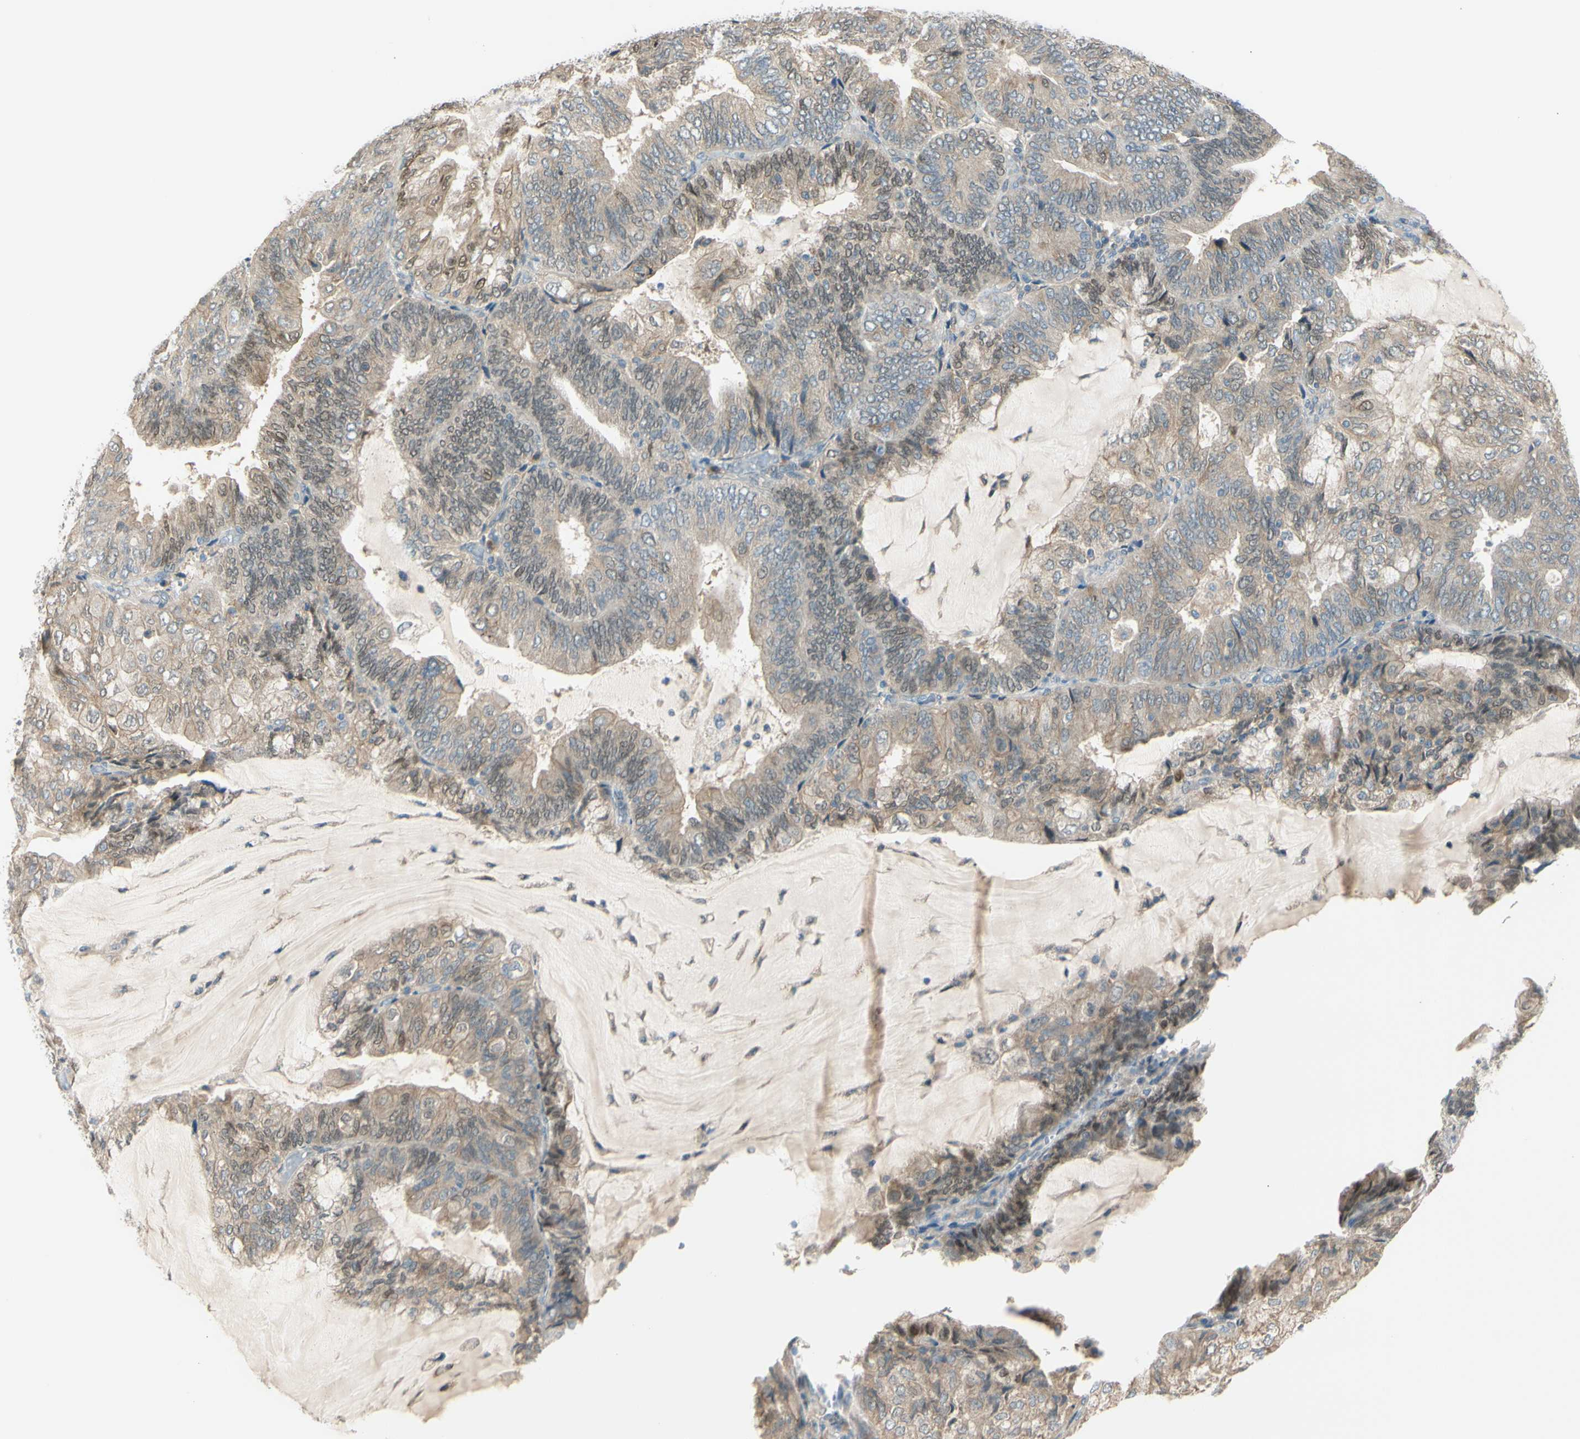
{"staining": {"intensity": "weak", "quantity": "25%-75%", "location": "cytoplasmic/membranous,nuclear"}, "tissue": "endometrial cancer", "cell_type": "Tumor cells", "image_type": "cancer", "snomed": [{"axis": "morphology", "description": "Adenocarcinoma, NOS"}, {"axis": "topography", "description": "Endometrium"}], "caption": "The immunohistochemical stain shows weak cytoplasmic/membranous and nuclear staining in tumor cells of adenocarcinoma (endometrial) tissue.", "gene": "PTTG1", "patient": {"sex": "female", "age": 81}}